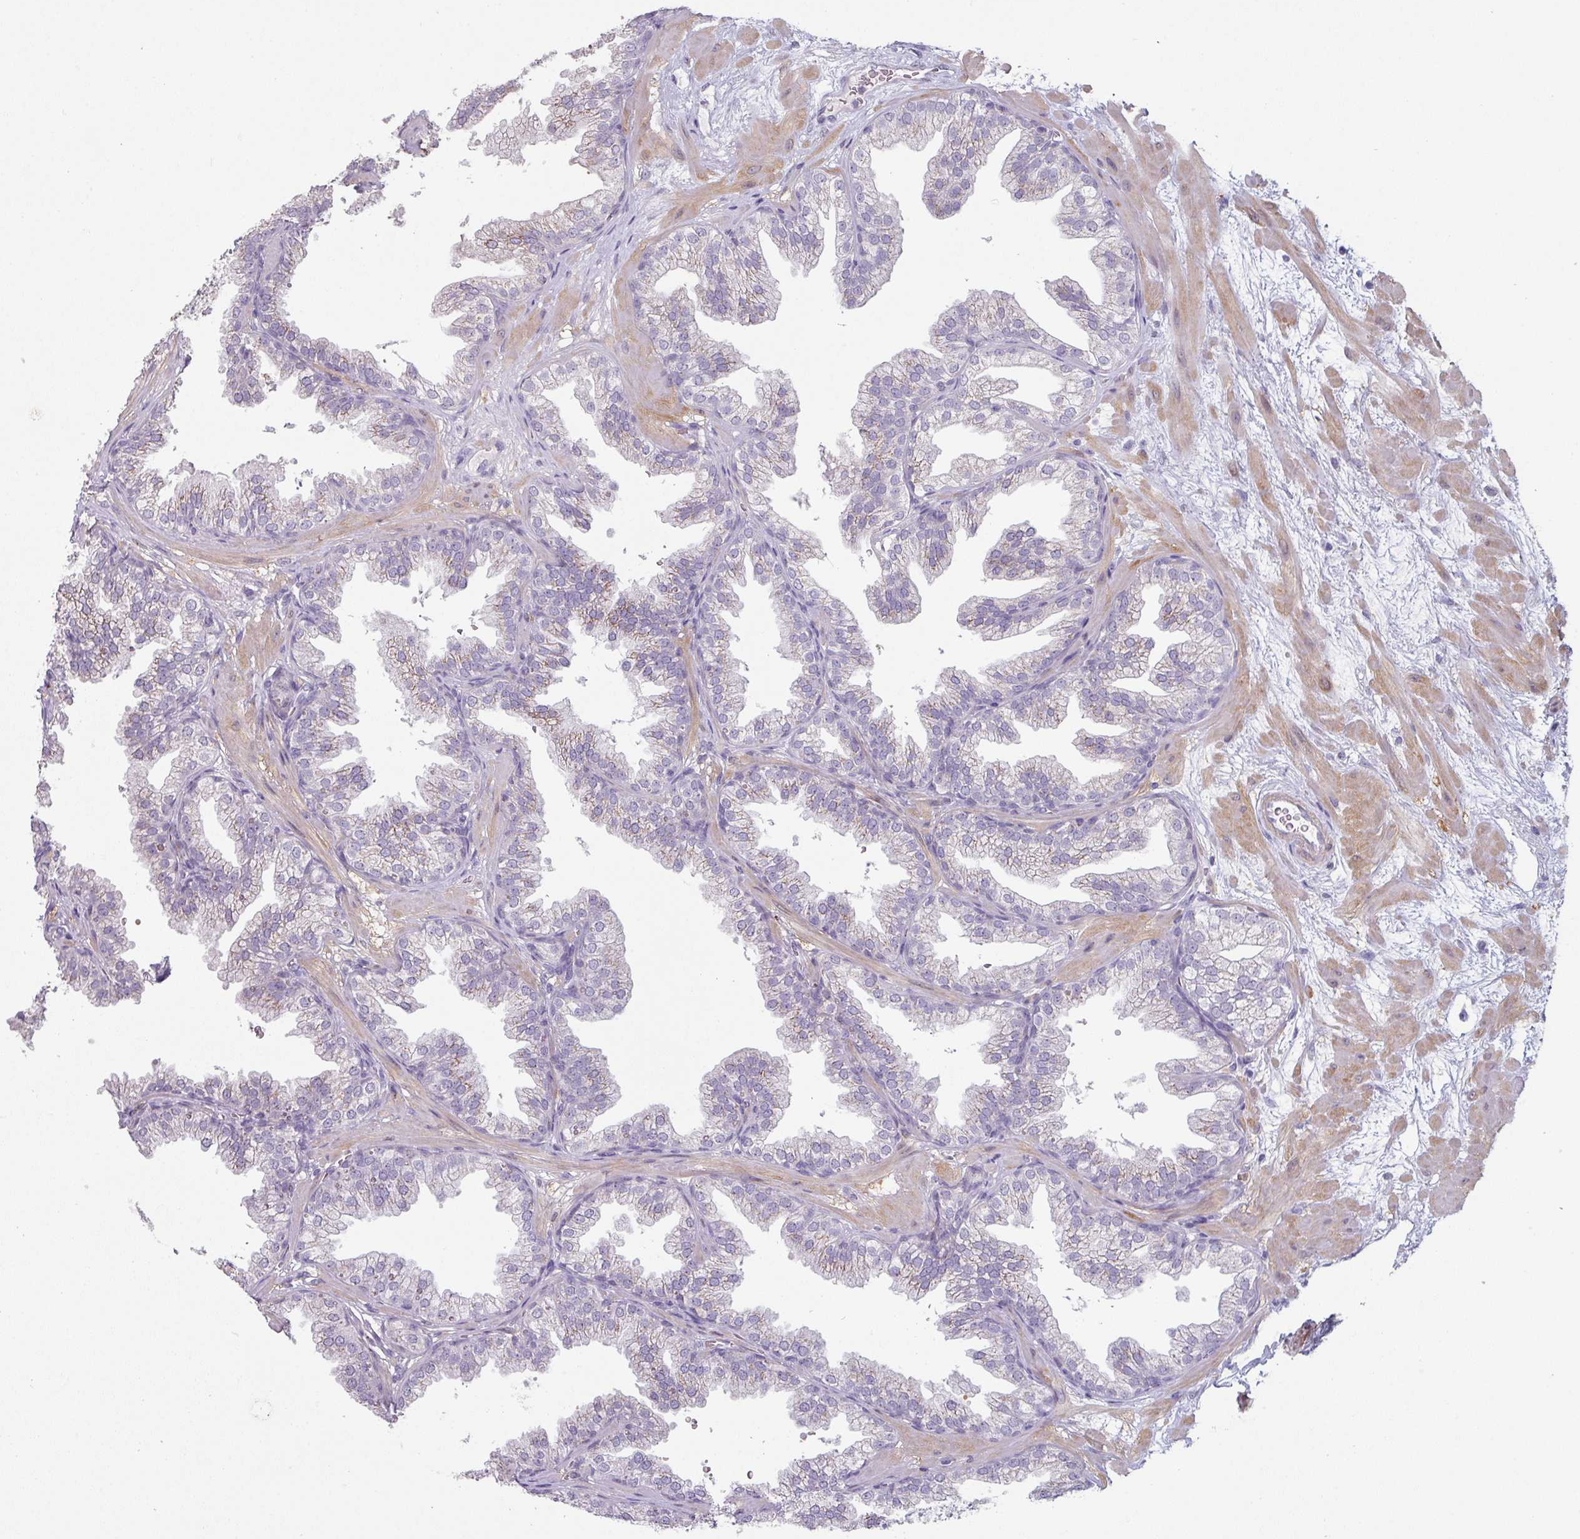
{"staining": {"intensity": "negative", "quantity": "none", "location": "none"}, "tissue": "prostate", "cell_type": "Glandular cells", "image_type": "normal", "snomed": [{"axis": "morphology", "description": "Normal tissue, NOS"}, {"axis": "topography", "description": "Prostate"}], "caption": "Immunohistochemistry of normal human prostate exhibits no staining in glandular cells. (Brightfield microscopy of DAB immunohistochemistry at high magnification).", "gene": "MAGEC3", "patient": {"sex": "male", "age": 37}}